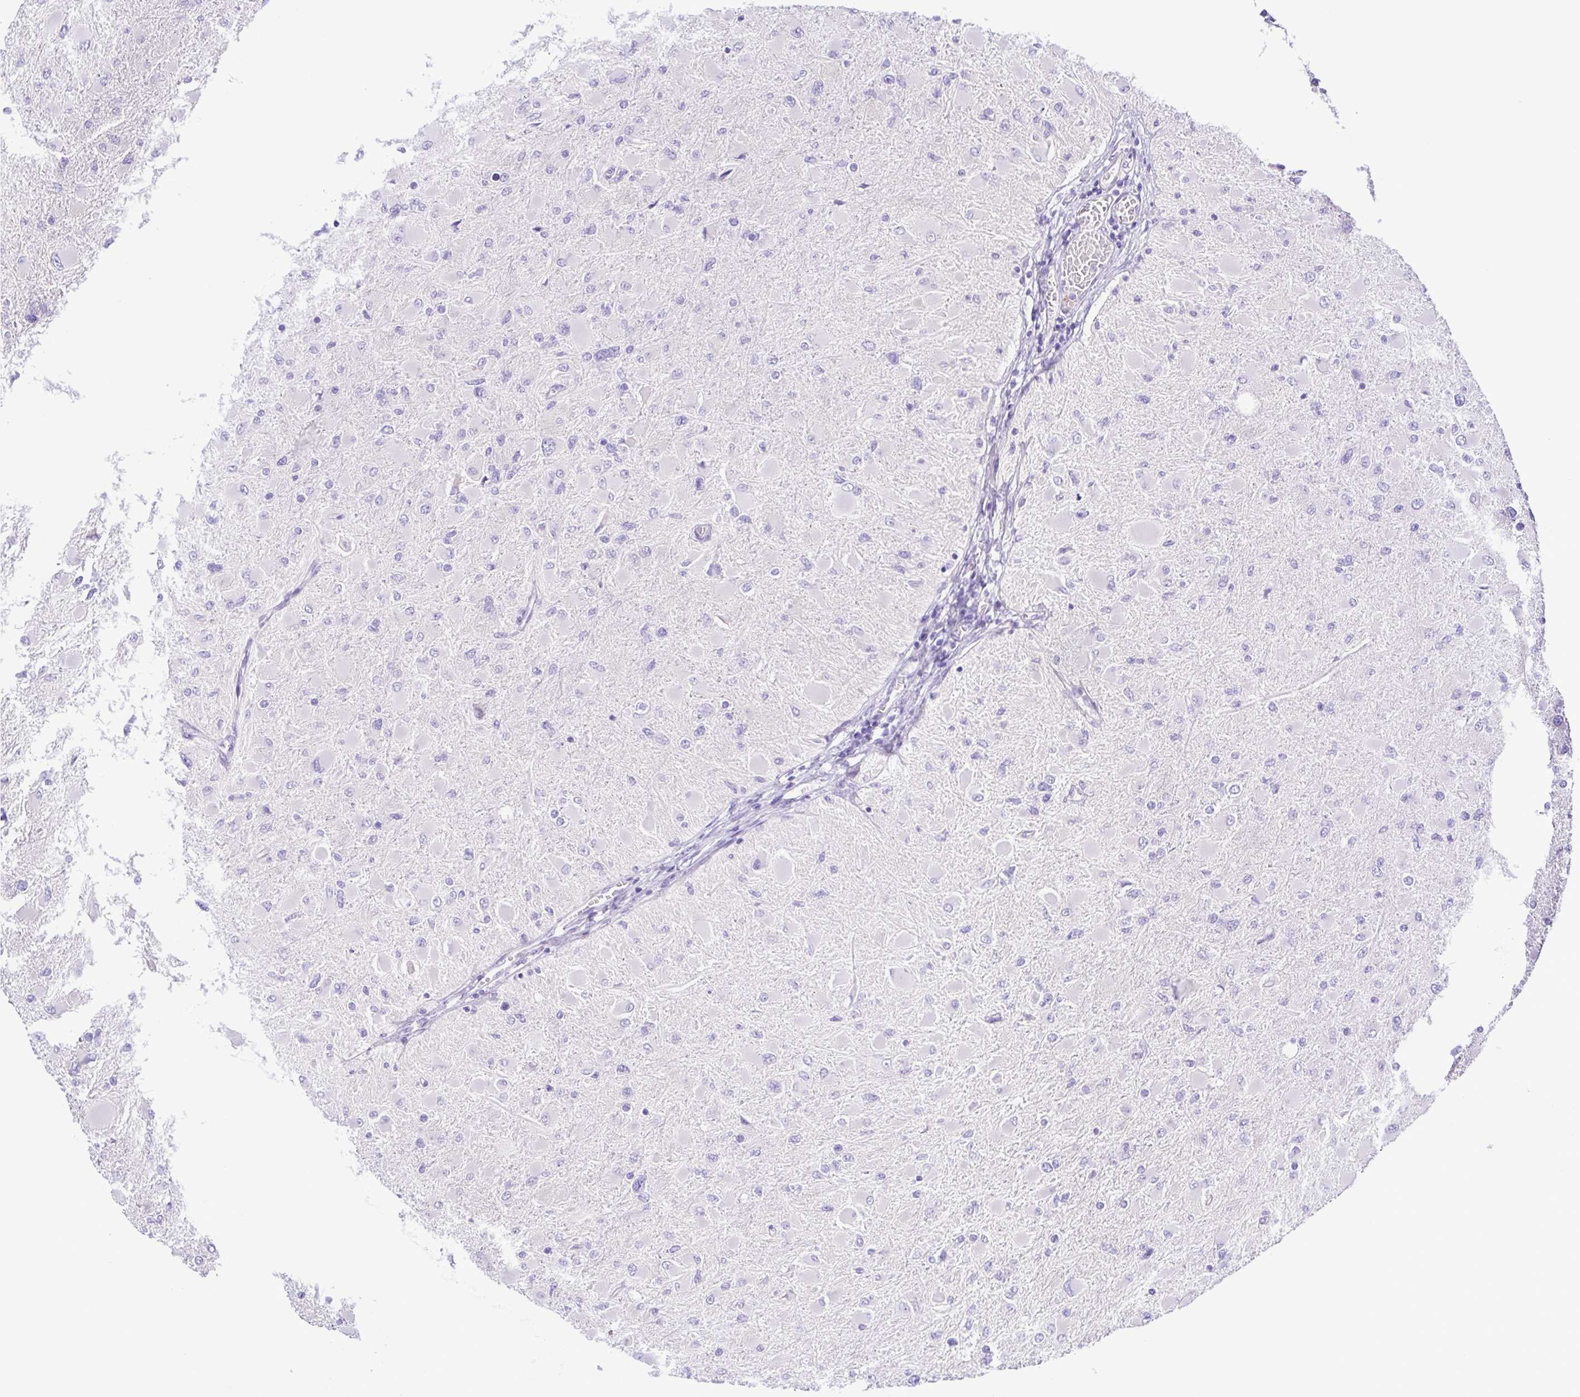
{"staining": {"intensity": "negative", "quantity": "none", "location": "none"}, "tissue": "glioma", "cell_type": "Tumor cells", "image_type": "cancer", "snomed": [{"axis": "morphology", "description": "Glioma, malignant, High grade"}, {"axis": "topography", "description": "Cerebral cortex"}], "caption": "Tumor cells are negative for protein expression in human malignant glioma (high-grade).", "gene": "GABBR2", "patient": {"sex": "female", "age": 36}}